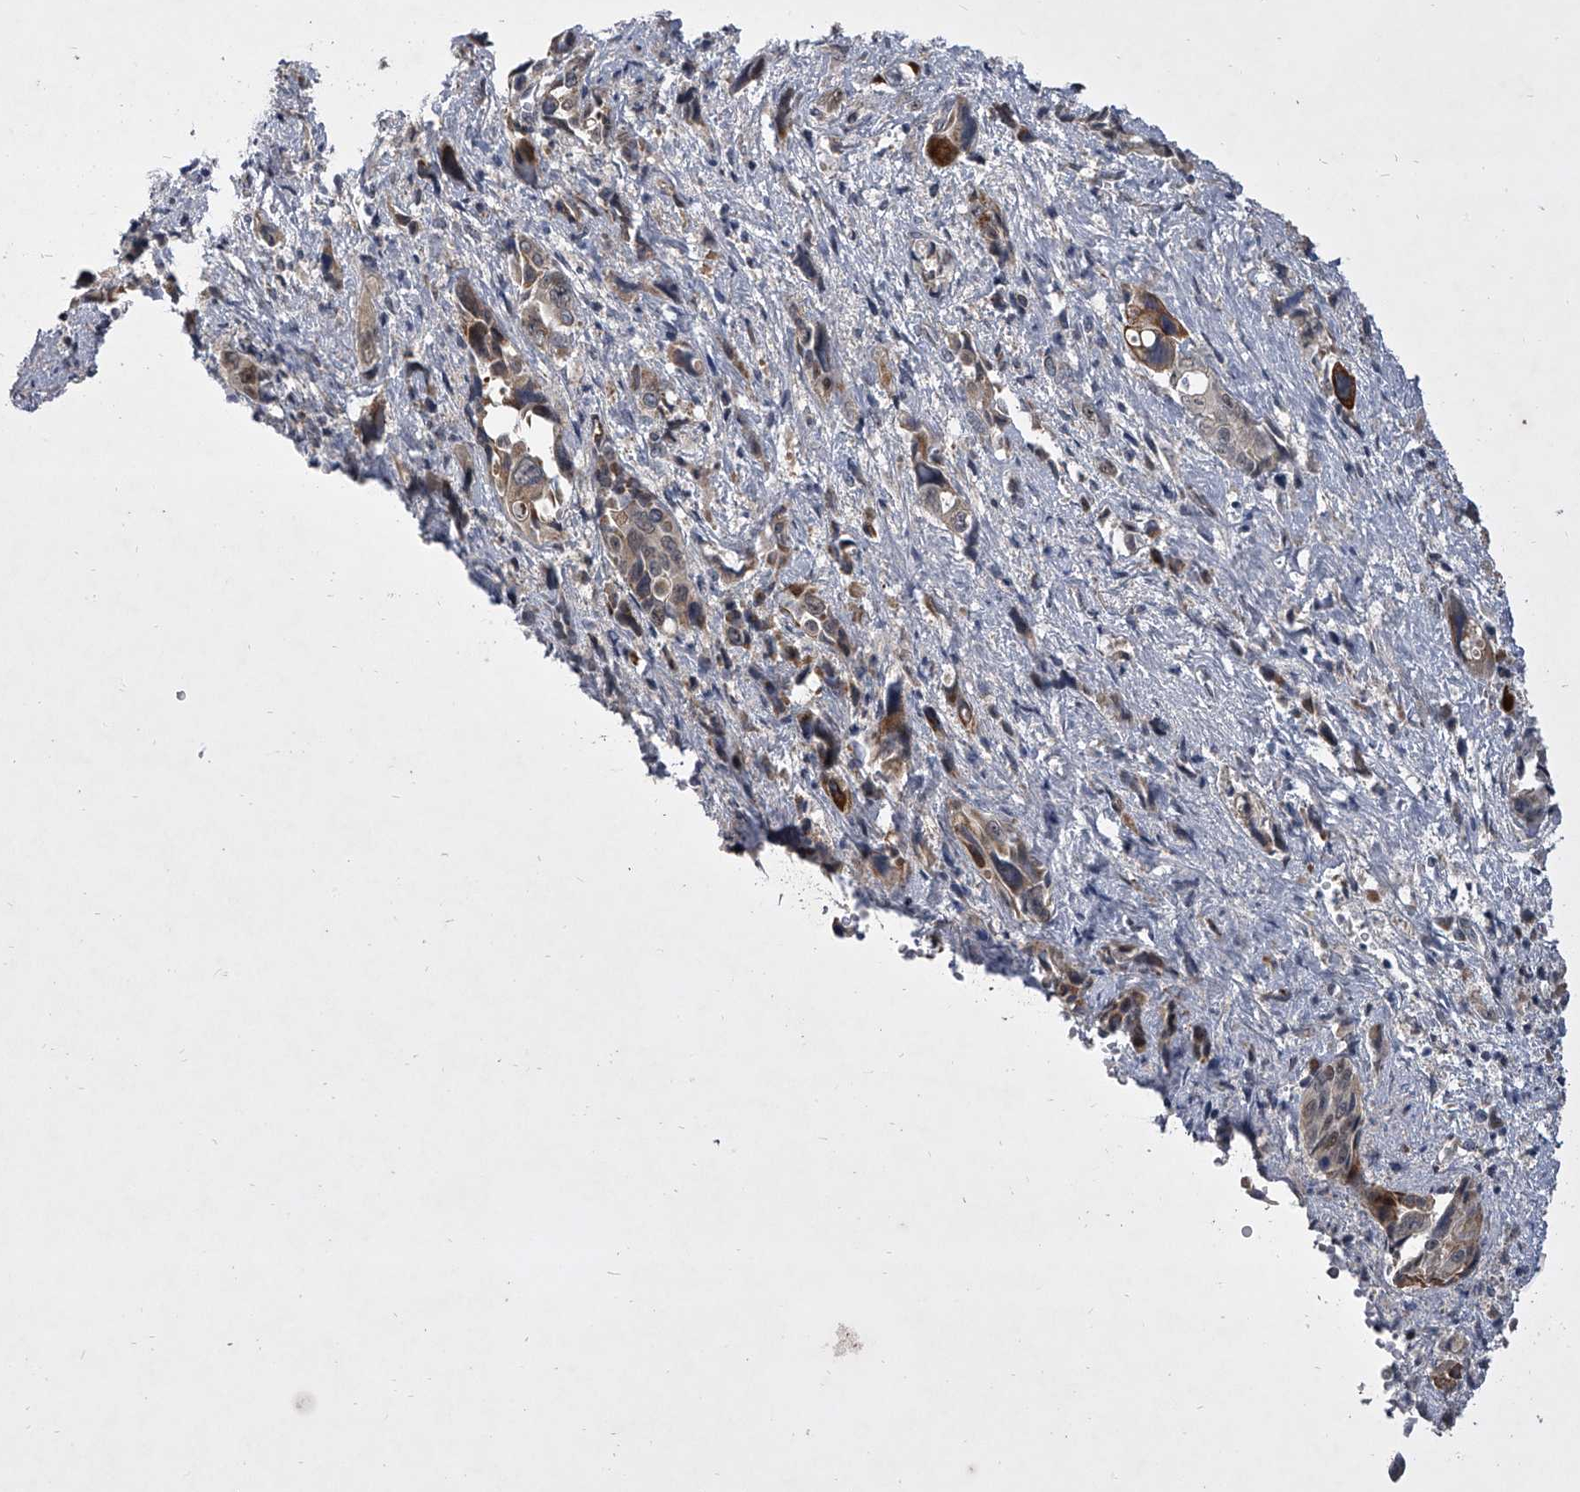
{"staining": {"intensity": "moderate", "quantity": "<25%", "location": "cytoplasmic/membranous"}, "tissue": "pancreatic cancer", "cell_type": "Tumor cells", "image_type": "cancer", "snomed": [{"axis": "morphology", "description": "Adenocarcinoma, NOS"}, {"axis": "topography", "description": "Pancreas"}], "caption": "Immunohistochemical staining of human adenocarcinoma (pancreatic) reveals moderate cytoplasmic/membranous protein staining in about <25% of tumor cells.", "gene": "HEATR6", "patient": {"sex": "male", "age": 46}}